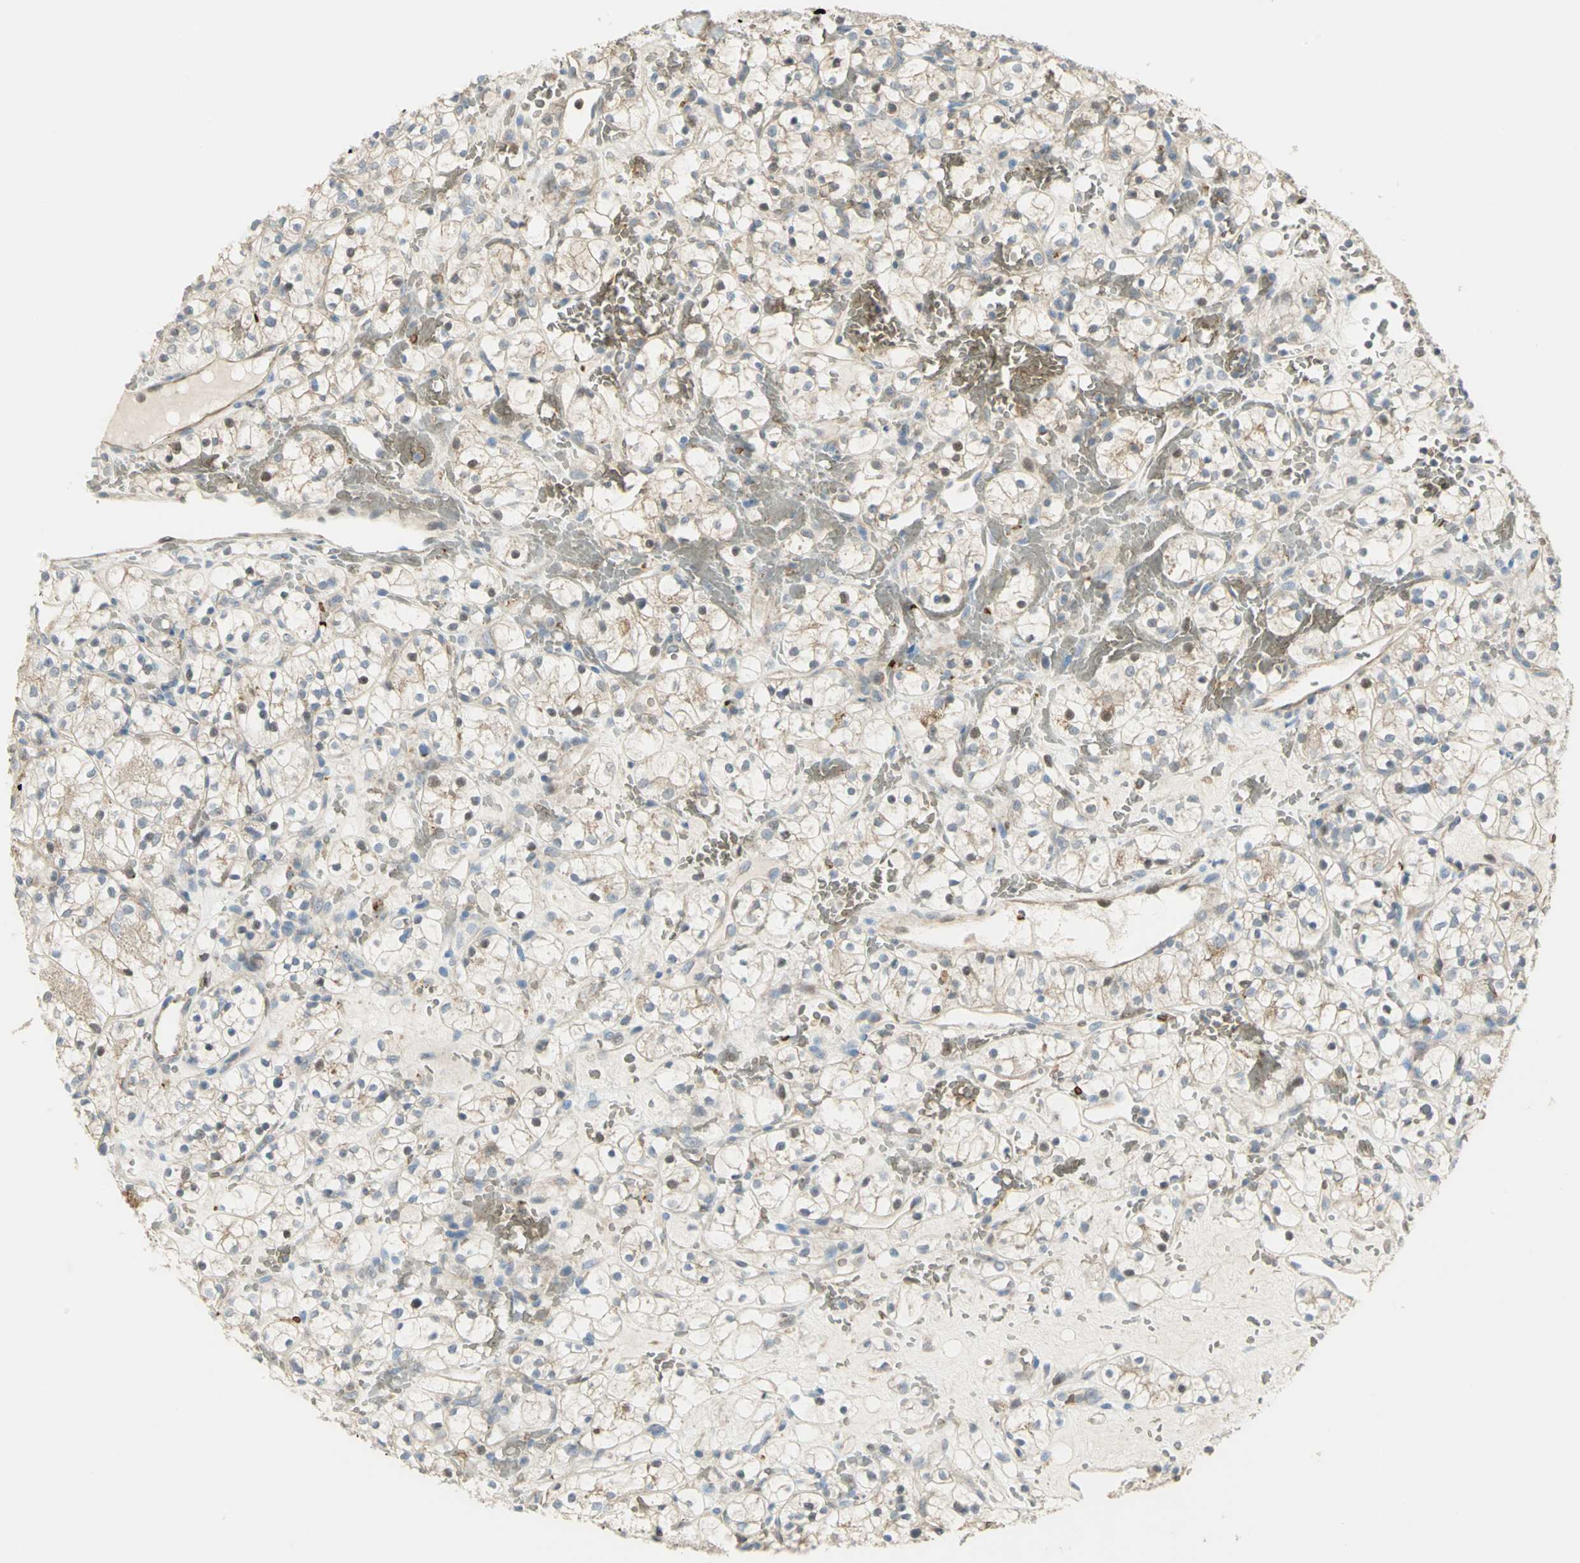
{"staining": {"intensity": "negative", "quantity": "none", "location": "none"}, "tissue": "renal cancer", "cell_type": "Tumor cells", "image_type": "cancer", "snomed": [{"axis": "morphology", "description": "Adenocarcinoma, NOS"}, {"axis": "topography", "description": "Kidney"}], "caption": "DAB (3,3'-diaminobenzidine) immunohistochemical staining of renal adenocarcinoma demonstrates no significant expression in tumor cells.", "gene": "ANK1", "patient": {"sex": "female", "age": 60}}